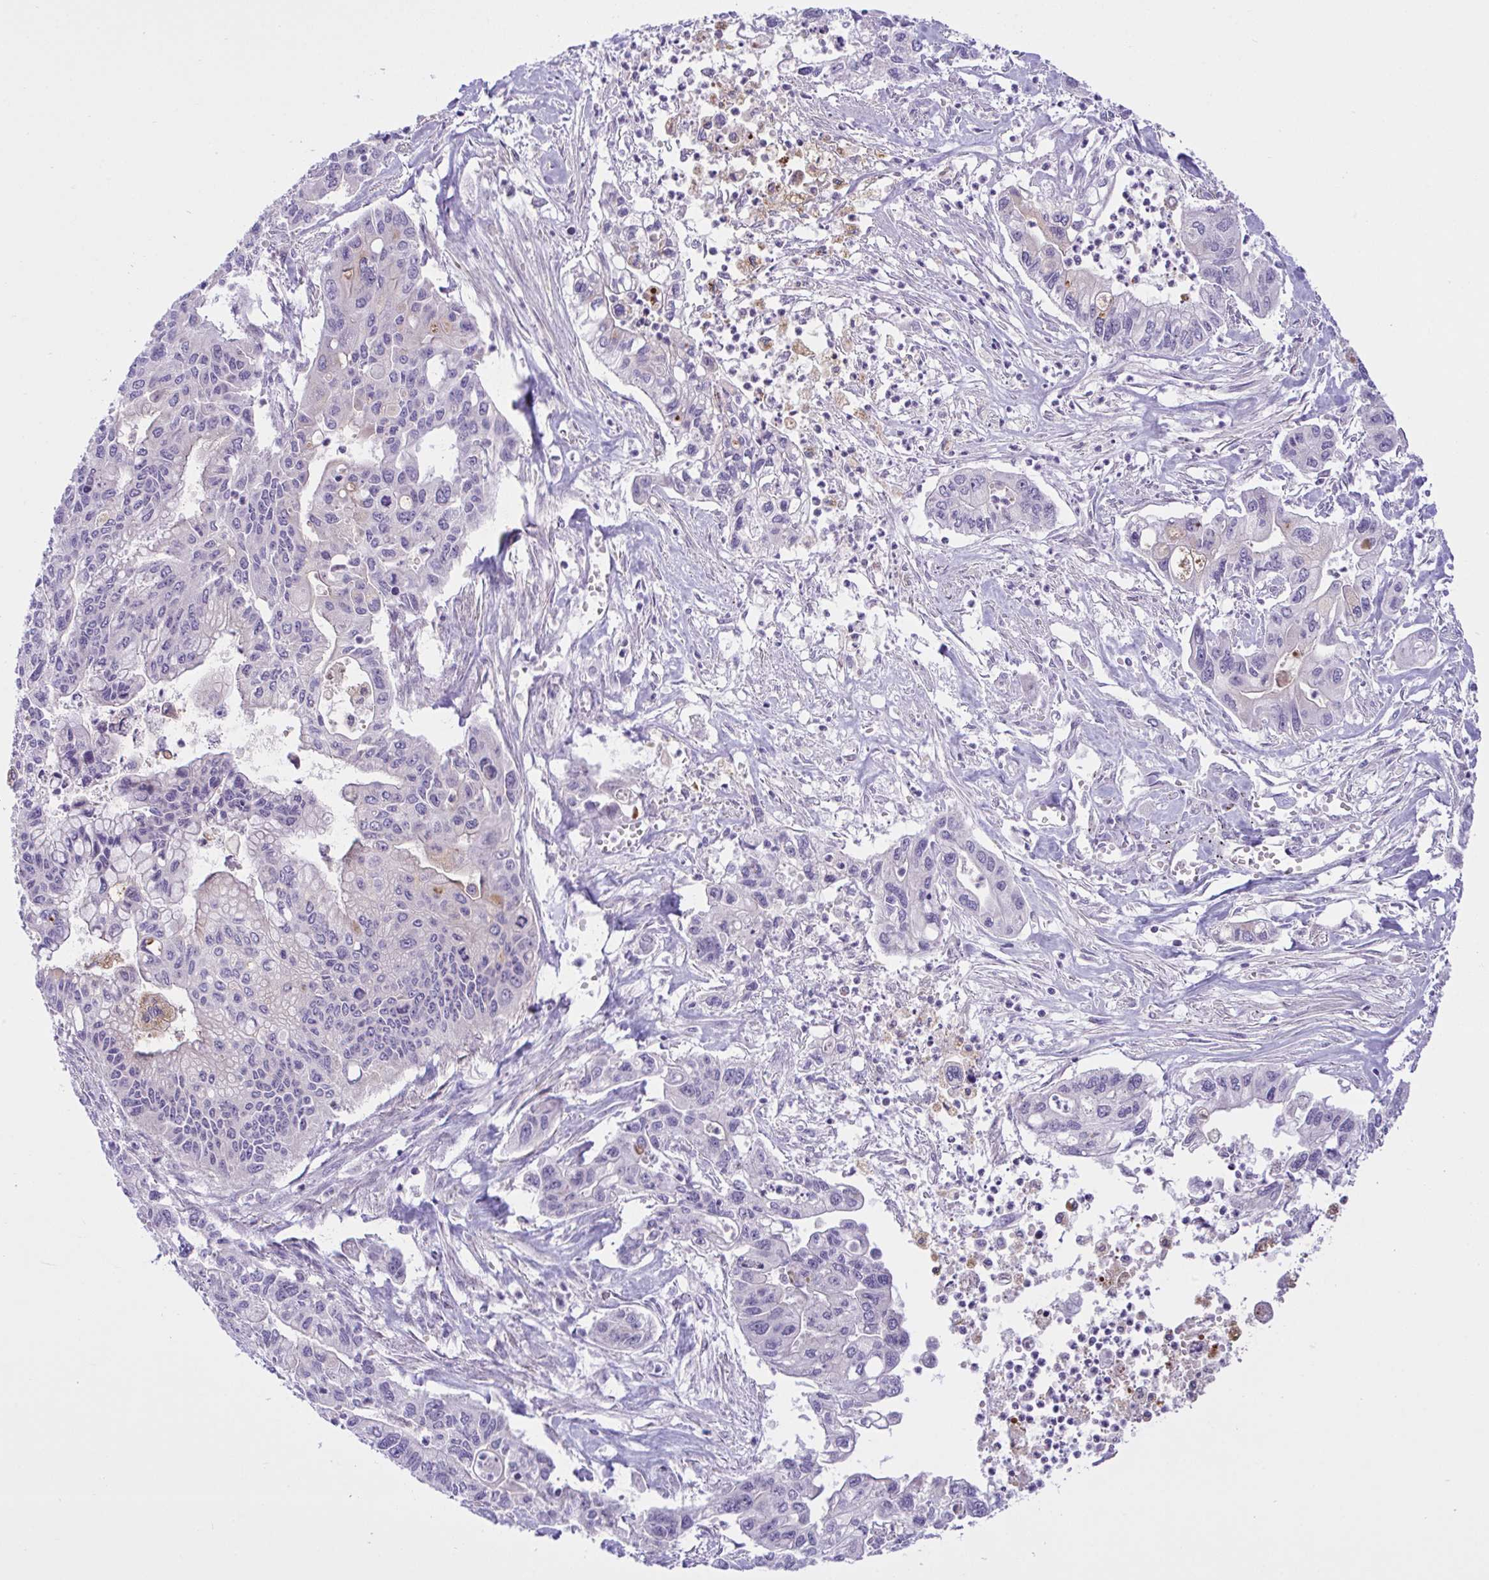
{"staining": {"intensity": "negative", "quantity": "none", "location": "none"}, "tissue": "pancreatic cancer", "cell_type": "Tumor cells", "image_type": "cancer", "snomed": [{"axis": "morphology", "description": "Adenocarcinoma, NOS"}, {"axis": "topography", "description": "Pancreas"}], "caption": "An immunohistochemistry photomicrograph of pancreatic cancer (adenocarcinoma) is shown. There is no staining in tumor cells of pancreatic cancer (adenocarcinoma).", "gene": "SYNPO2L", "patient": {"sex": "male", "age": 62}}